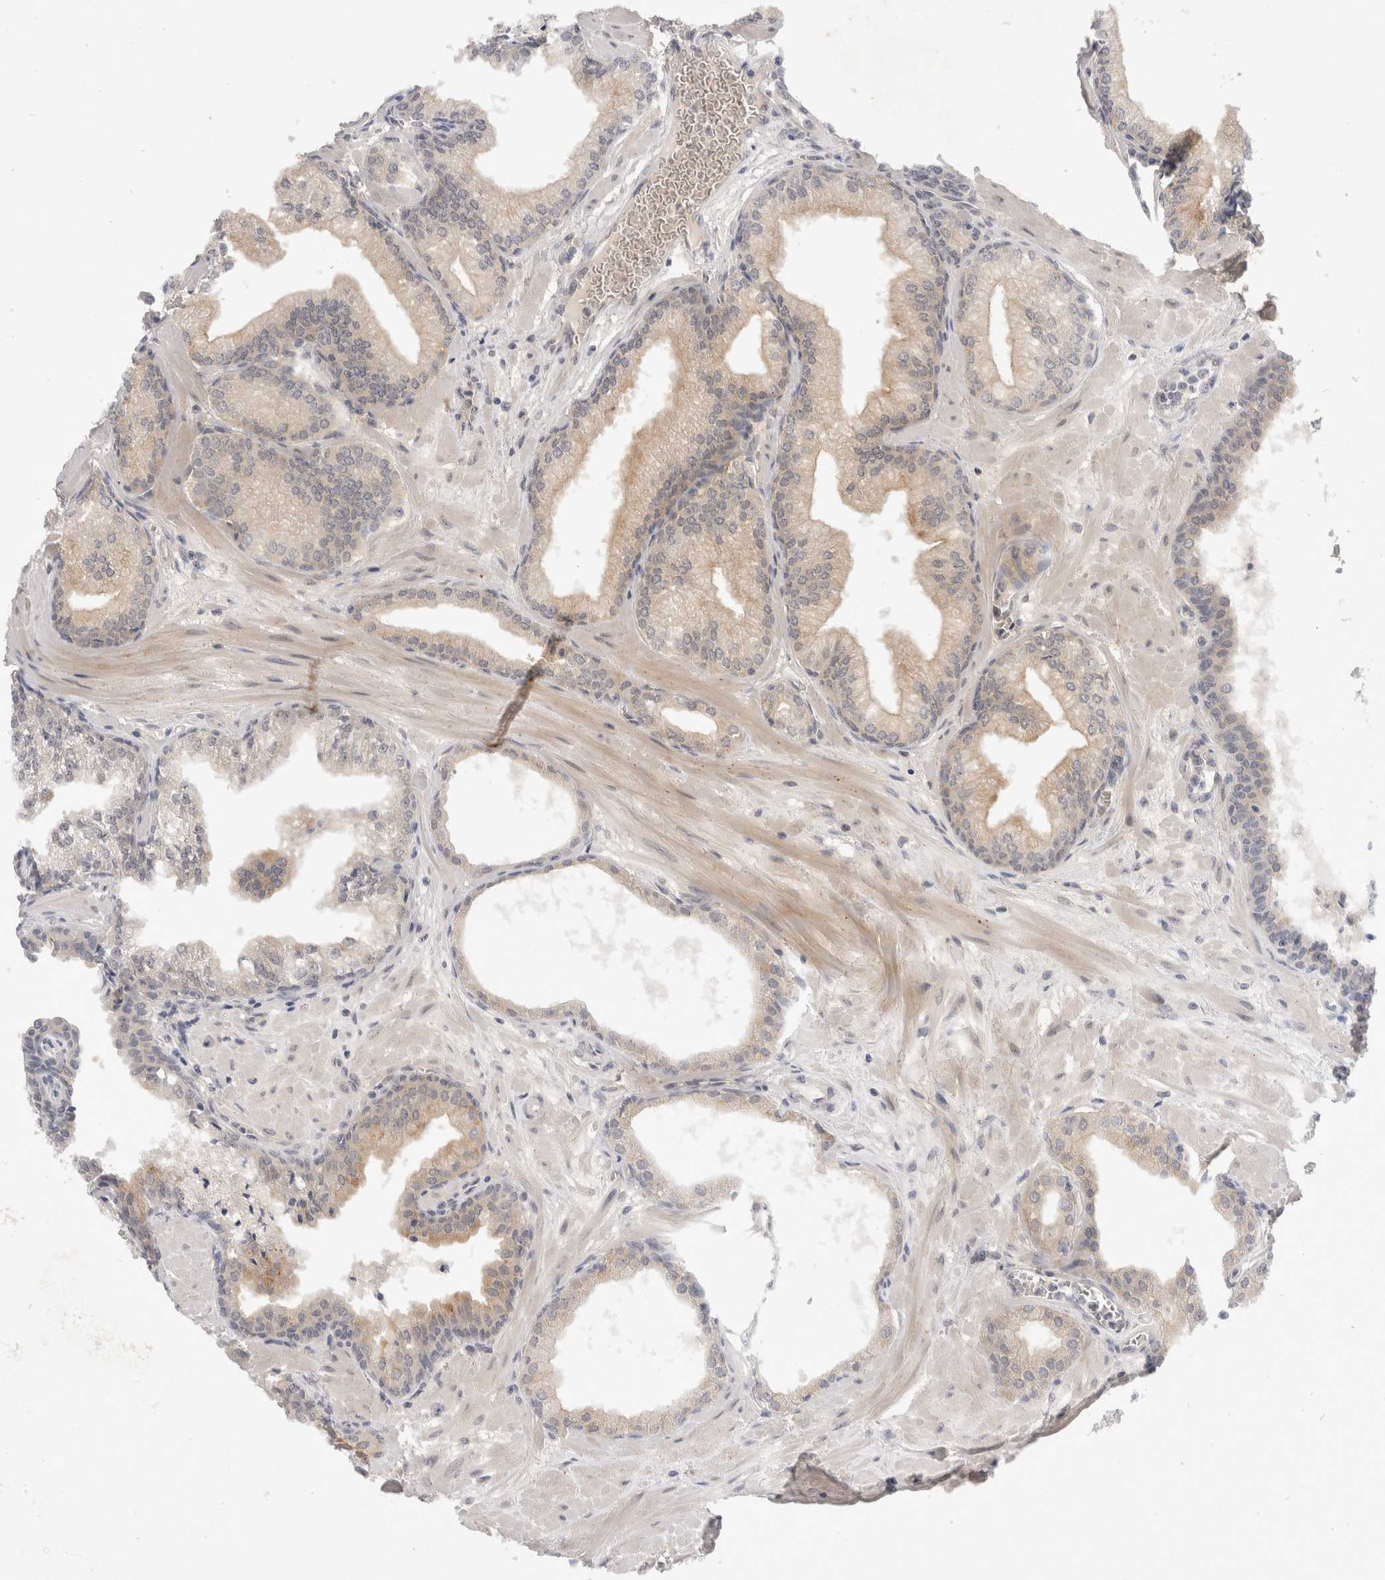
{"staining": {"intensity": "strong", "quantity": "25%-75%", "location": "cytoplasmic/membranous"}, "tissue": "prostate", "cell_type": "Glandular cells", "image_type": "normal", "snomed": [{"axis": "morphology", "description": "Normal tissue, NOS"}, {"axis": "morphology", "description": "Urothelial carcinoma, Low grade"}, {"axis": "topography", "description": "Urinary bladder"}, {"axis": "topography", "description": "Prostate"}], "caption": "Prostate stained with immunohistochemistry (IHC) demonstrates strong cytoplasmic/membranous staining in approximately 25%-75% of glandular cells.", "gene": "TOM1L2", "patient": {"sex": "male", "age": 60}}